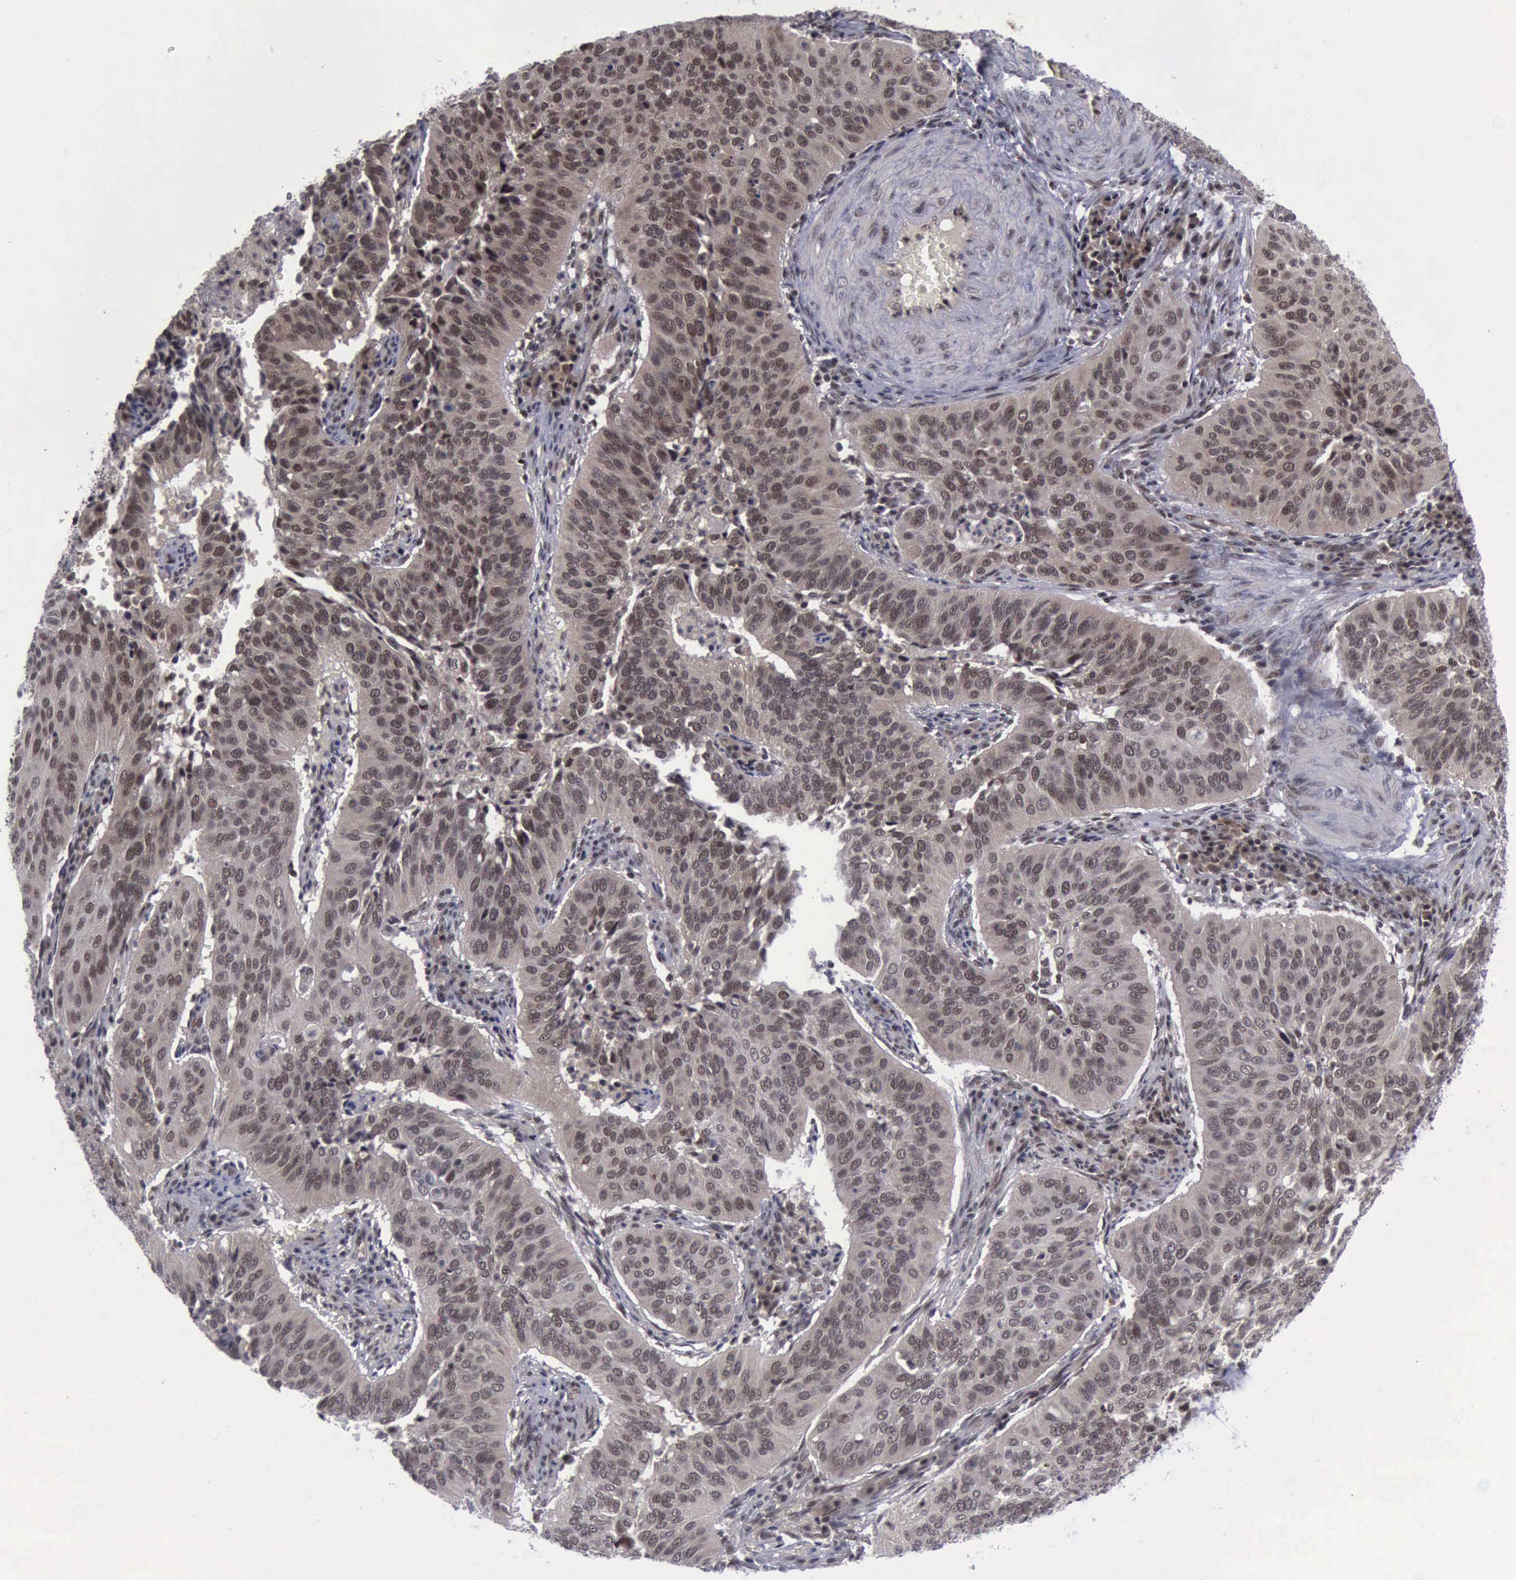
{"staining": {"intensity": "moderate", "quantity": ">75%", "location": "cytoplasmic/membranous,nuclear"}, "tissue": "cervical cancer", "cell_type": "Tumor cells", "image_type": "cancer", "snomed": [{"axis": "morphology", "description": "Squamous cell carcinoma, NOS"}, {"axis": "topography", "description": "Cervix"}], "caption": "Human squamous cell carcinoma (cervical) stained with a brown dye shows moderate cytoplasmic/membranous and nuclear positive staining in about >75% of tumor cells.", "gene": "ATM", "patient": {"sex": "female", "age": 39}}